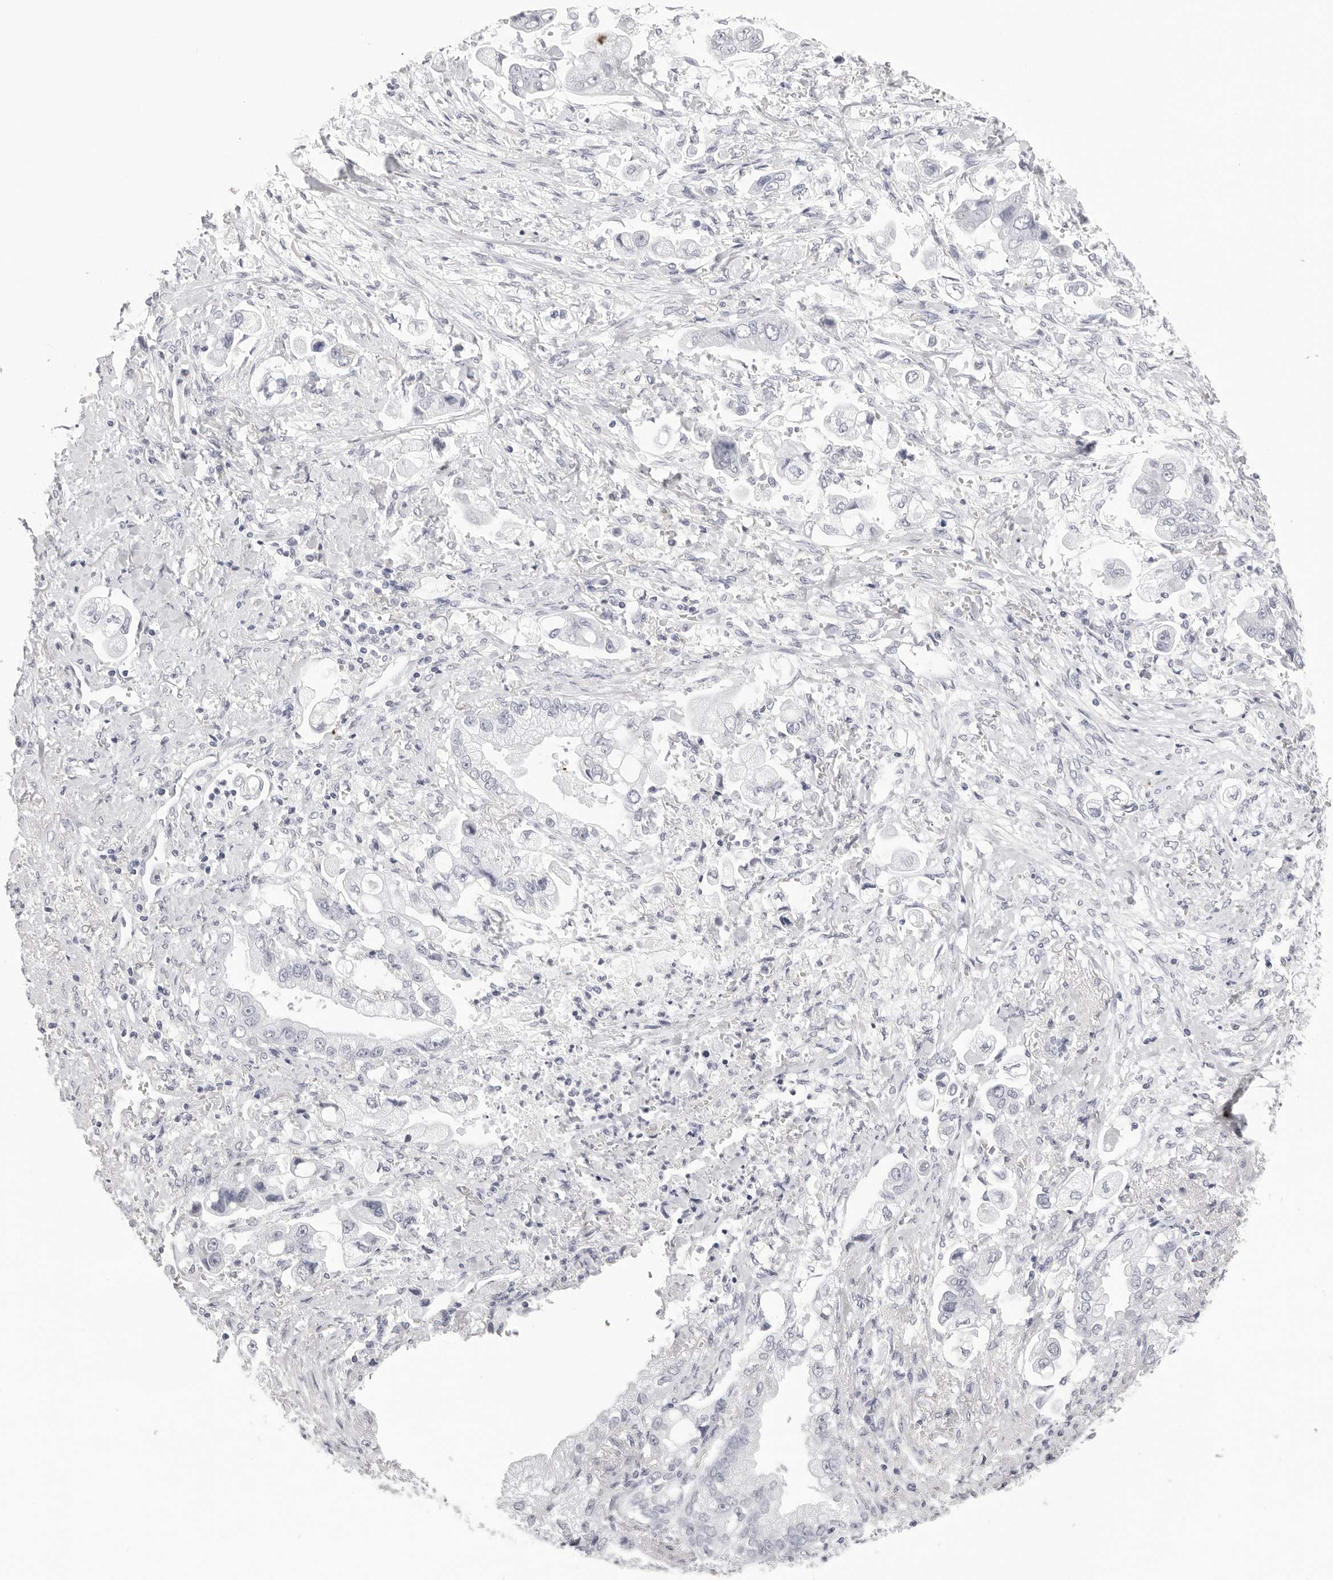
{"staining": {"intensity": "negative", "quantity": "none", "location": "none"}, "tissue": "stomach cancer", "cell_type": "Tumor cells", "image_type": "cancer", "snomed": [{"axis": "morphology", "description": "Adenocarcinoma, NOS"}, {"axis": "topography", "description": "Stomach"}], "caption": "IHC of adenocarcinoma (stomach) demonstrates no staining in tumor cells.", "gene": "CST5", "patient": {"sex": "male", "age": 62}}